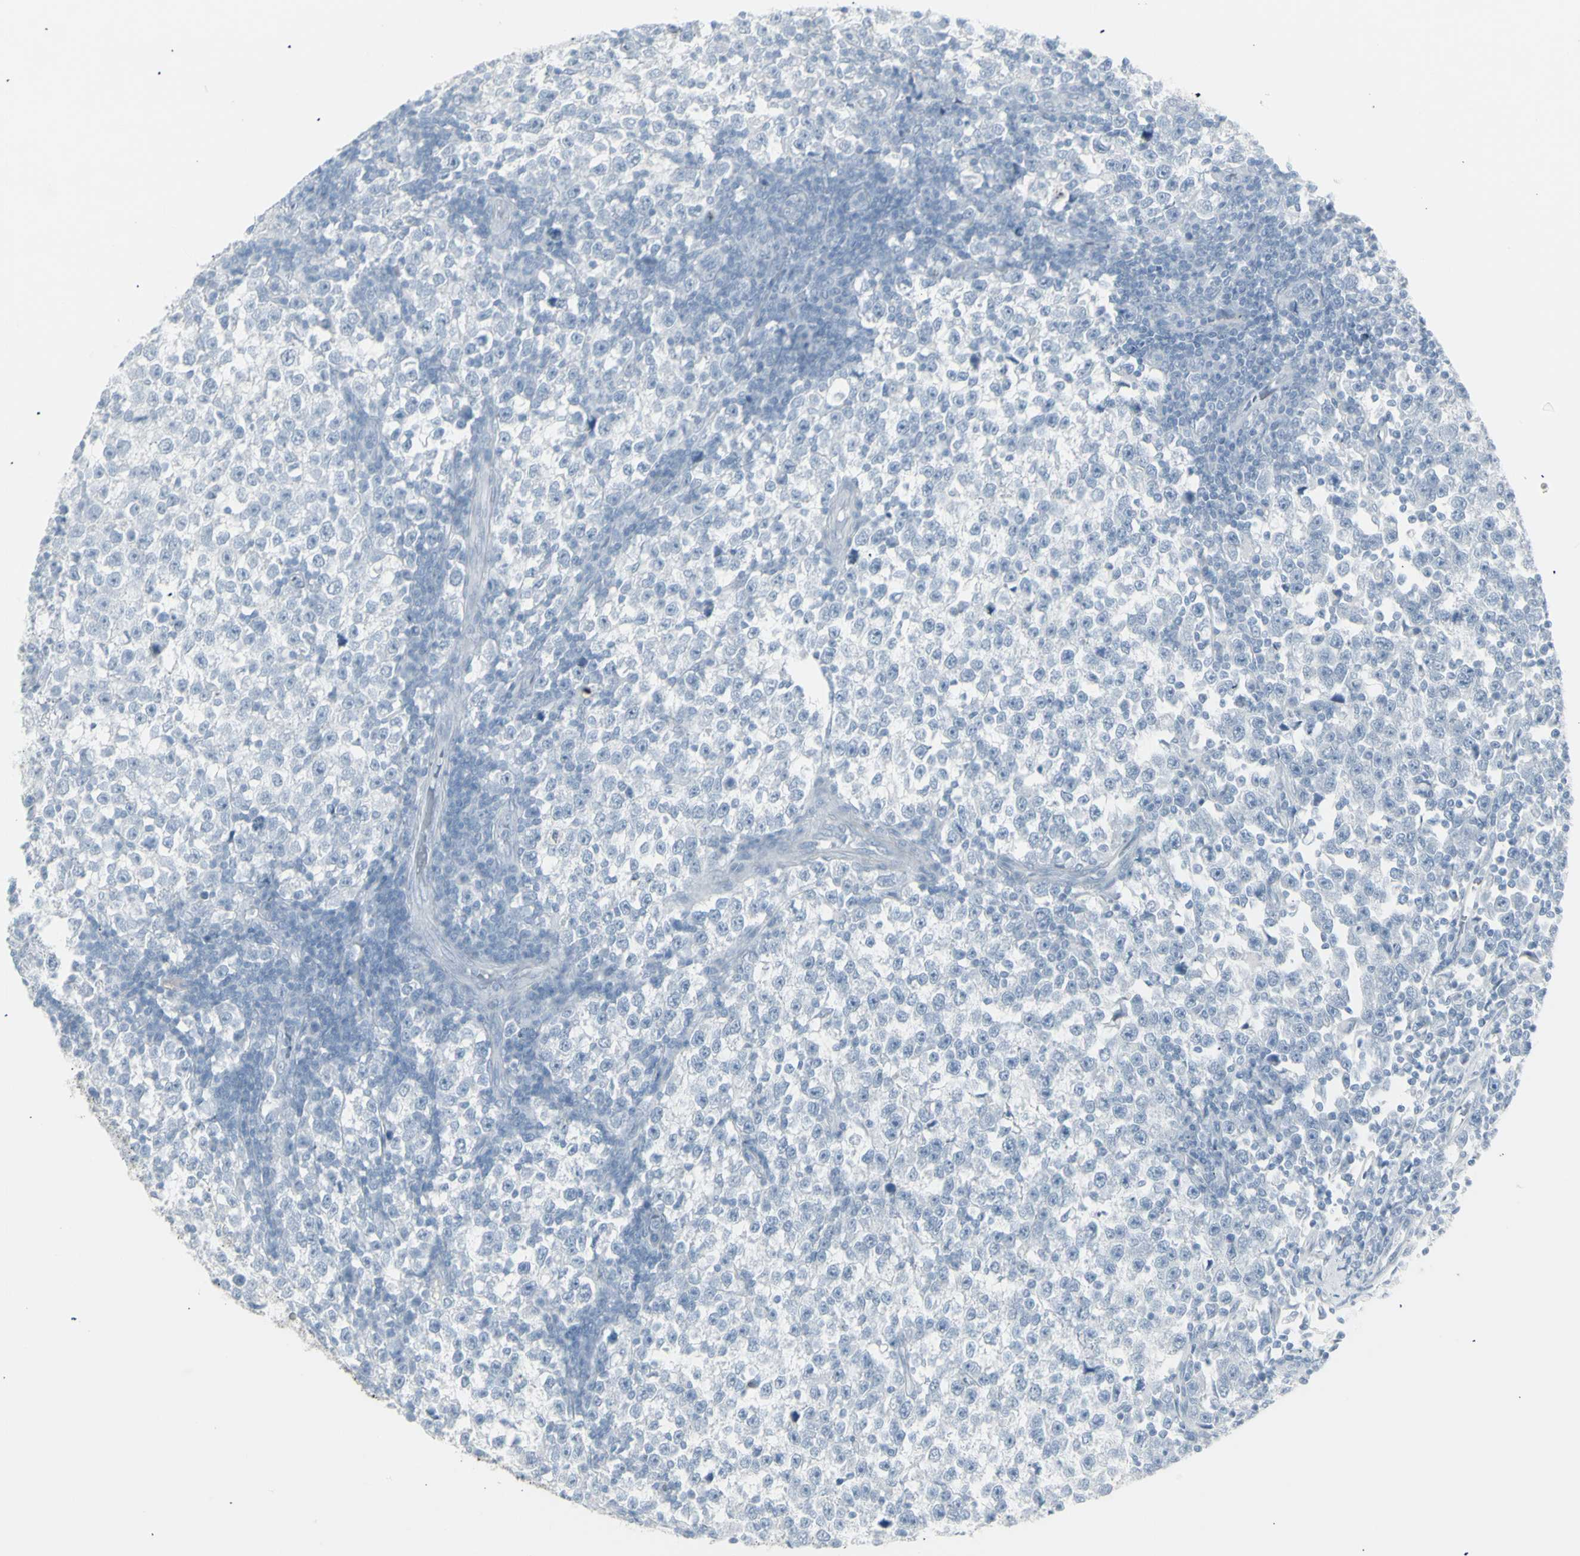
{"staining": {"intensity": "negative", "quantity": "none", "location": "none"}, "tissue": "testis cancer", "cell_type": "Tumor cells", "image_type": "cancer", "snomed": [{"axis": "morphology", "description": "Seminoma, NOS"}, {"axis": "topography", "description": "Testis"}], "caption": "IHC image of neoplastic tissue: human seminoma (testis) stained with DAB reveals no significant protein staining in tumor cells.", "gene": "YBX2", "patient": {"sex": "male", "age": 43}}